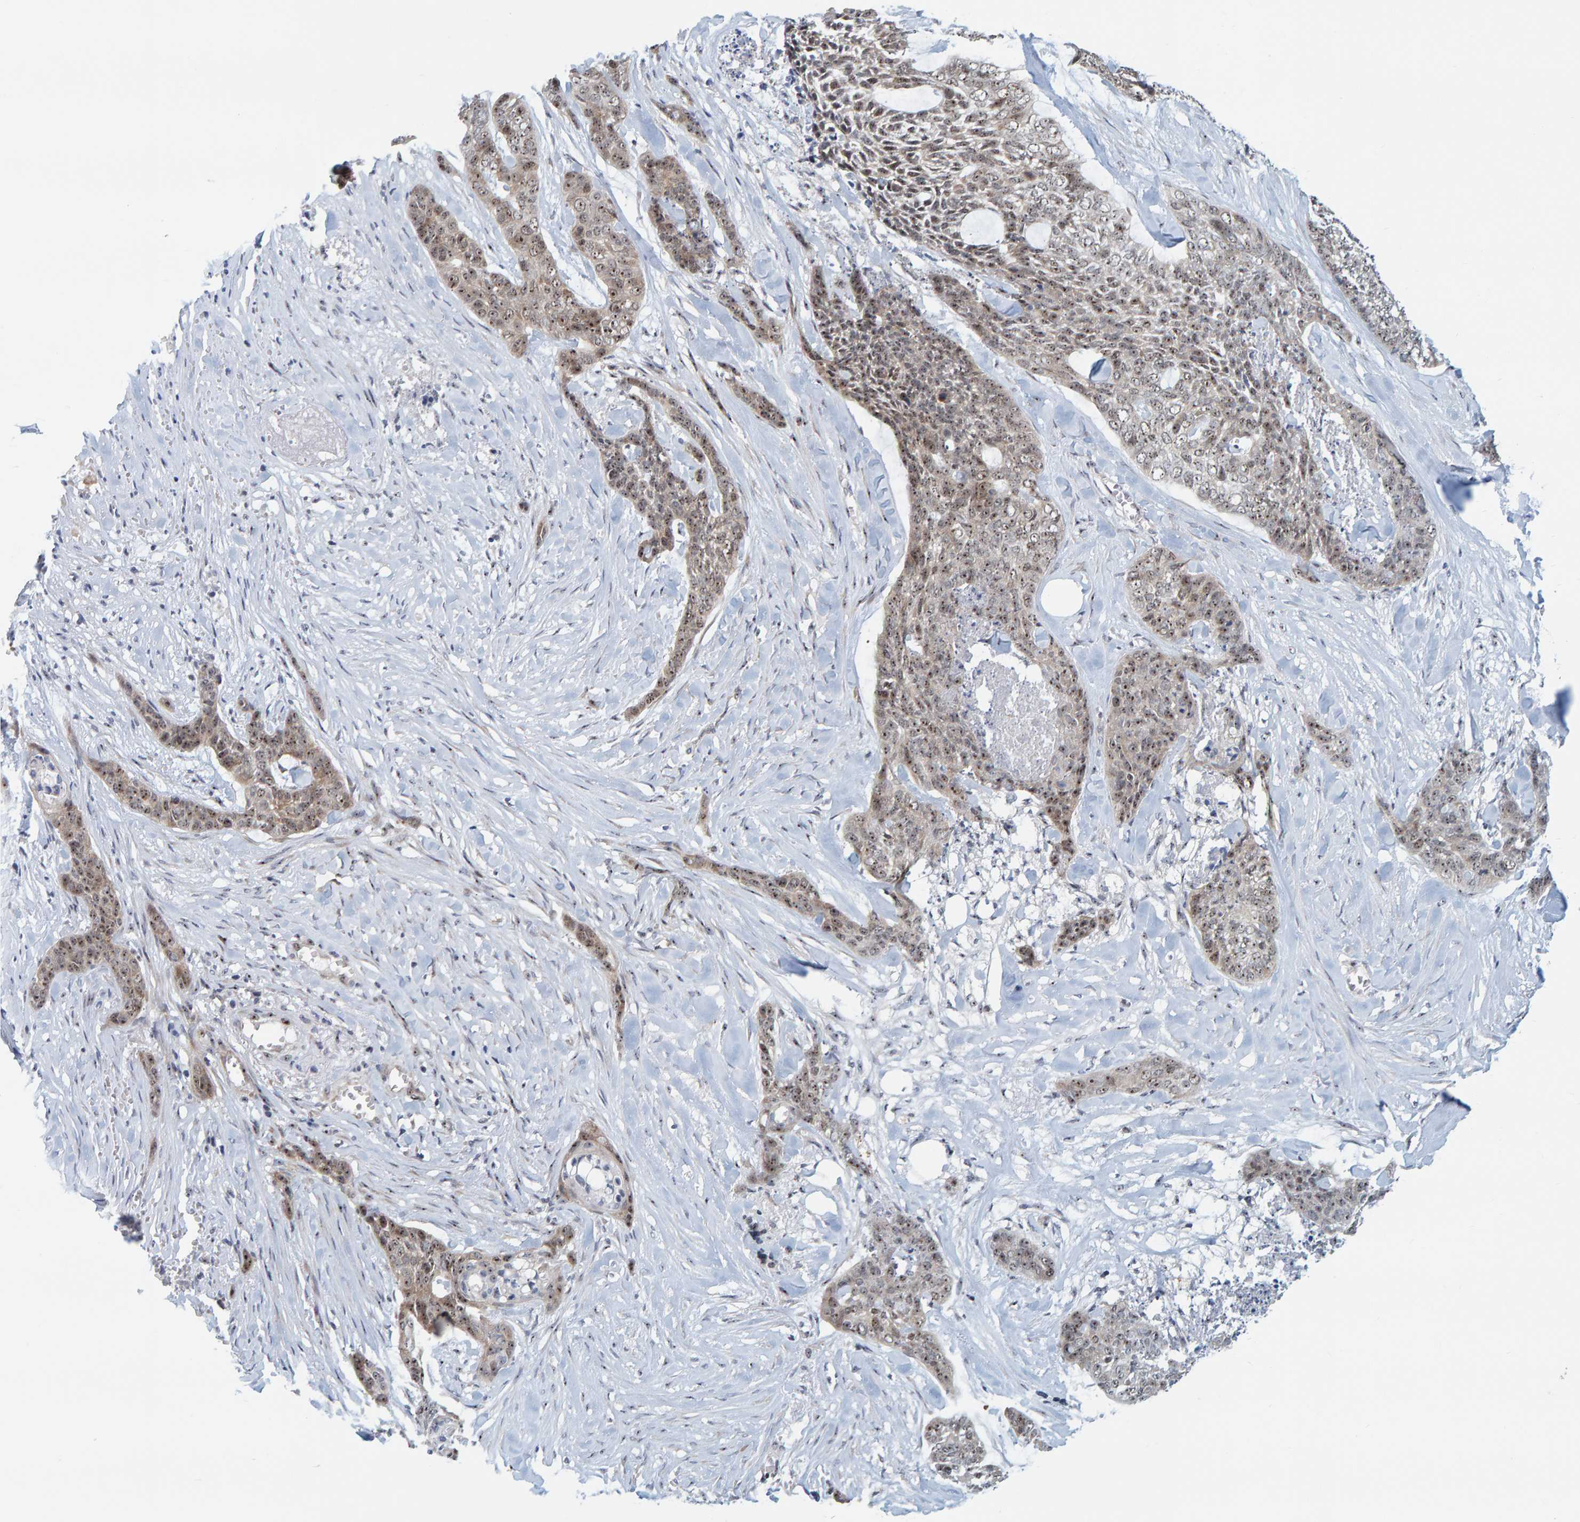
{"staining": {"intensity": "moderate", "quantity": ">75%", "location": "nuclear"}, "tissue": "skin cancer", "cell_type": "Tumor cells", "image_type": "cancer", "snomed": [{"axis": "morphology", "description": "Basal cell carcinoma"}, {"axis": "topography", "description": "Skin"}], "caption": "Protein expression analysis of skin cancer (basal cell carcinoma) demonstrates moderate nuclear positivity in about >75% of tumor cells.", "gene": "POLR1E", "patient": {"sex": "female", "age": 64}}